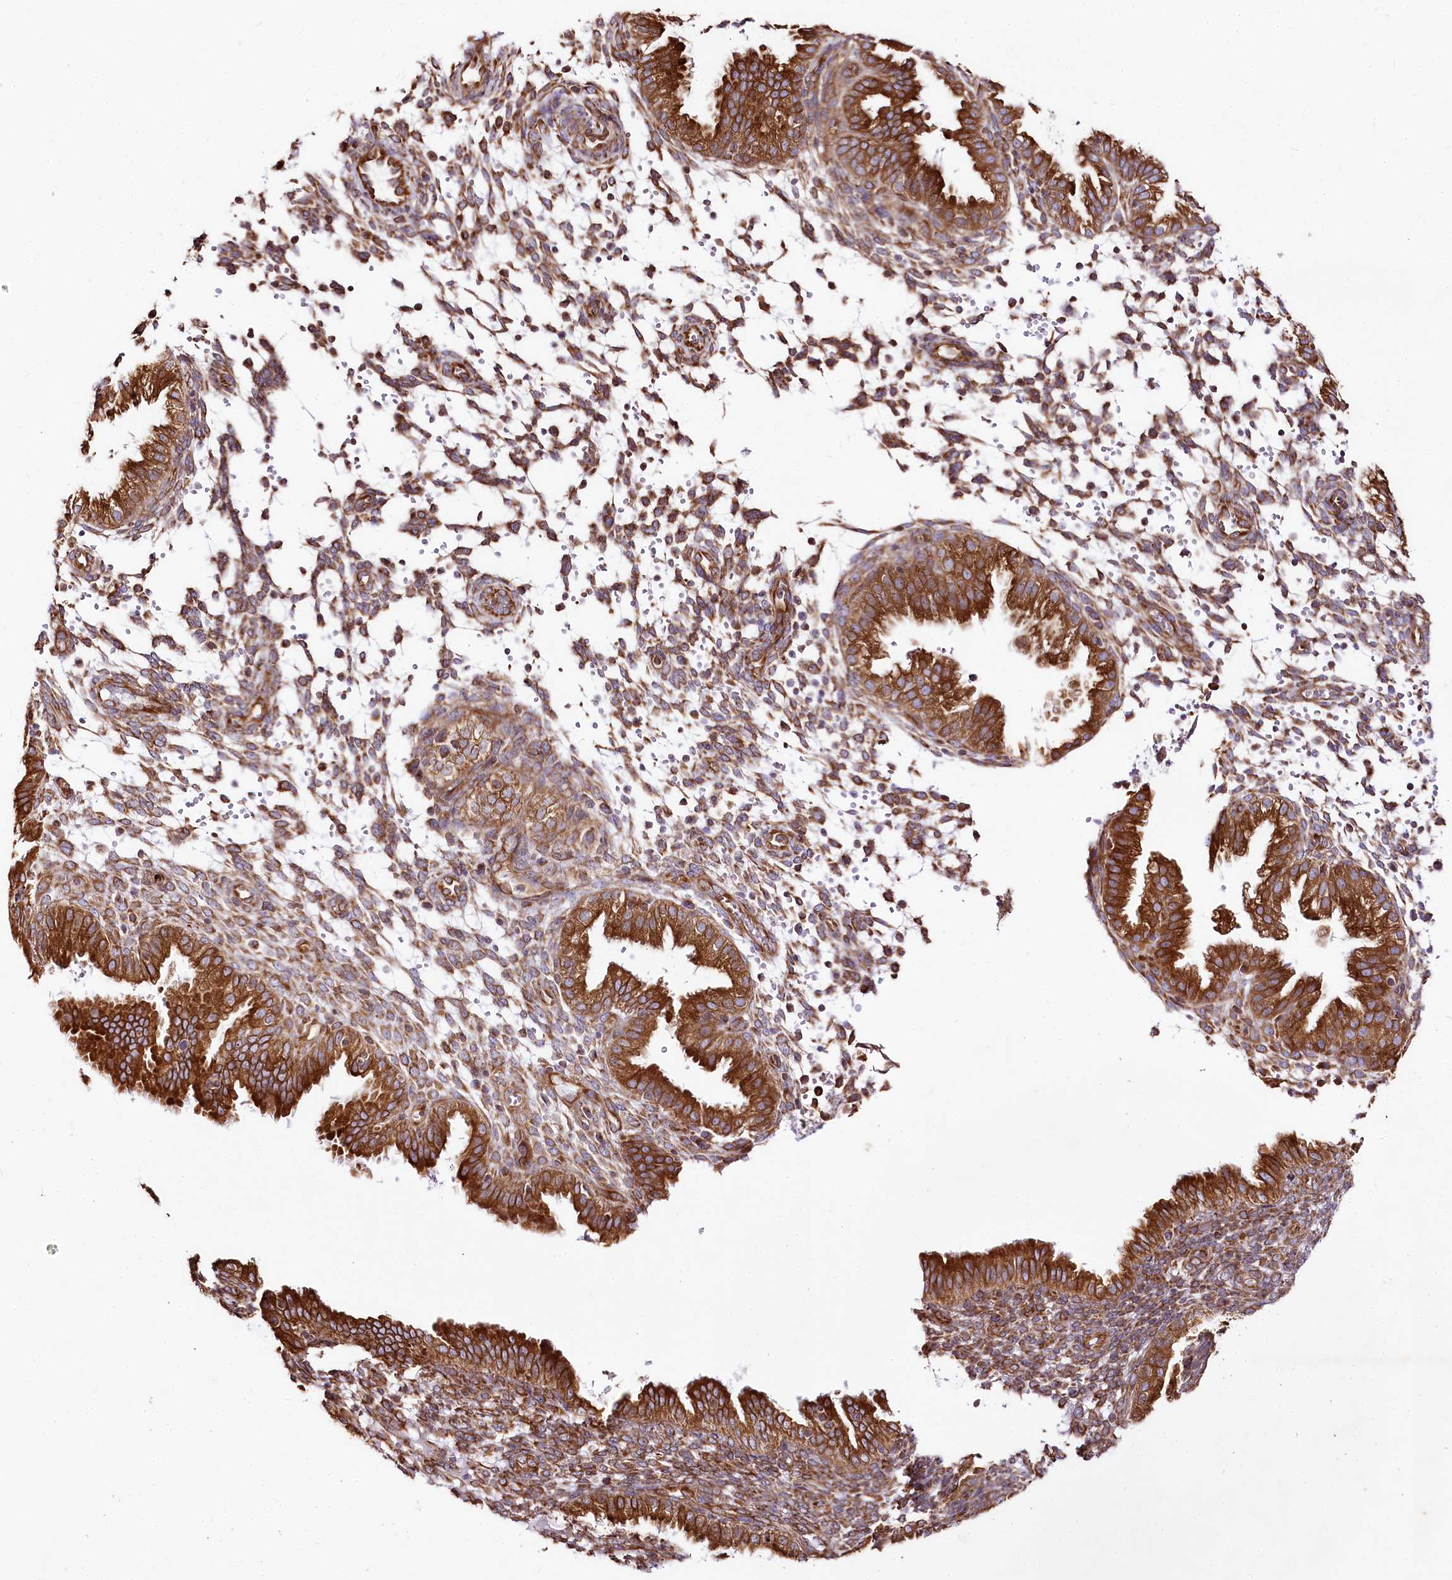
{"staining": {"intensity": "strong", "quantity": "25%-75%", "location": "cytoplasmic/membranous"}, "tissue": "endometrium", "cell_type": "Cells in endometrial stroma", "image_type": "normal", "snomed": [{"axis": "morphology", "description": "Normal tissue, NOS"}, {"axis": "topography", "description": "Endometrium"}], "caption": "Strong cytoplasmic/membranous positivity is appreciated in about 25%-75% of cells in endometrial stroma in benign endometrium.", "gene": "CNPY2", "patient": {"sex": "female", "age": 33}}